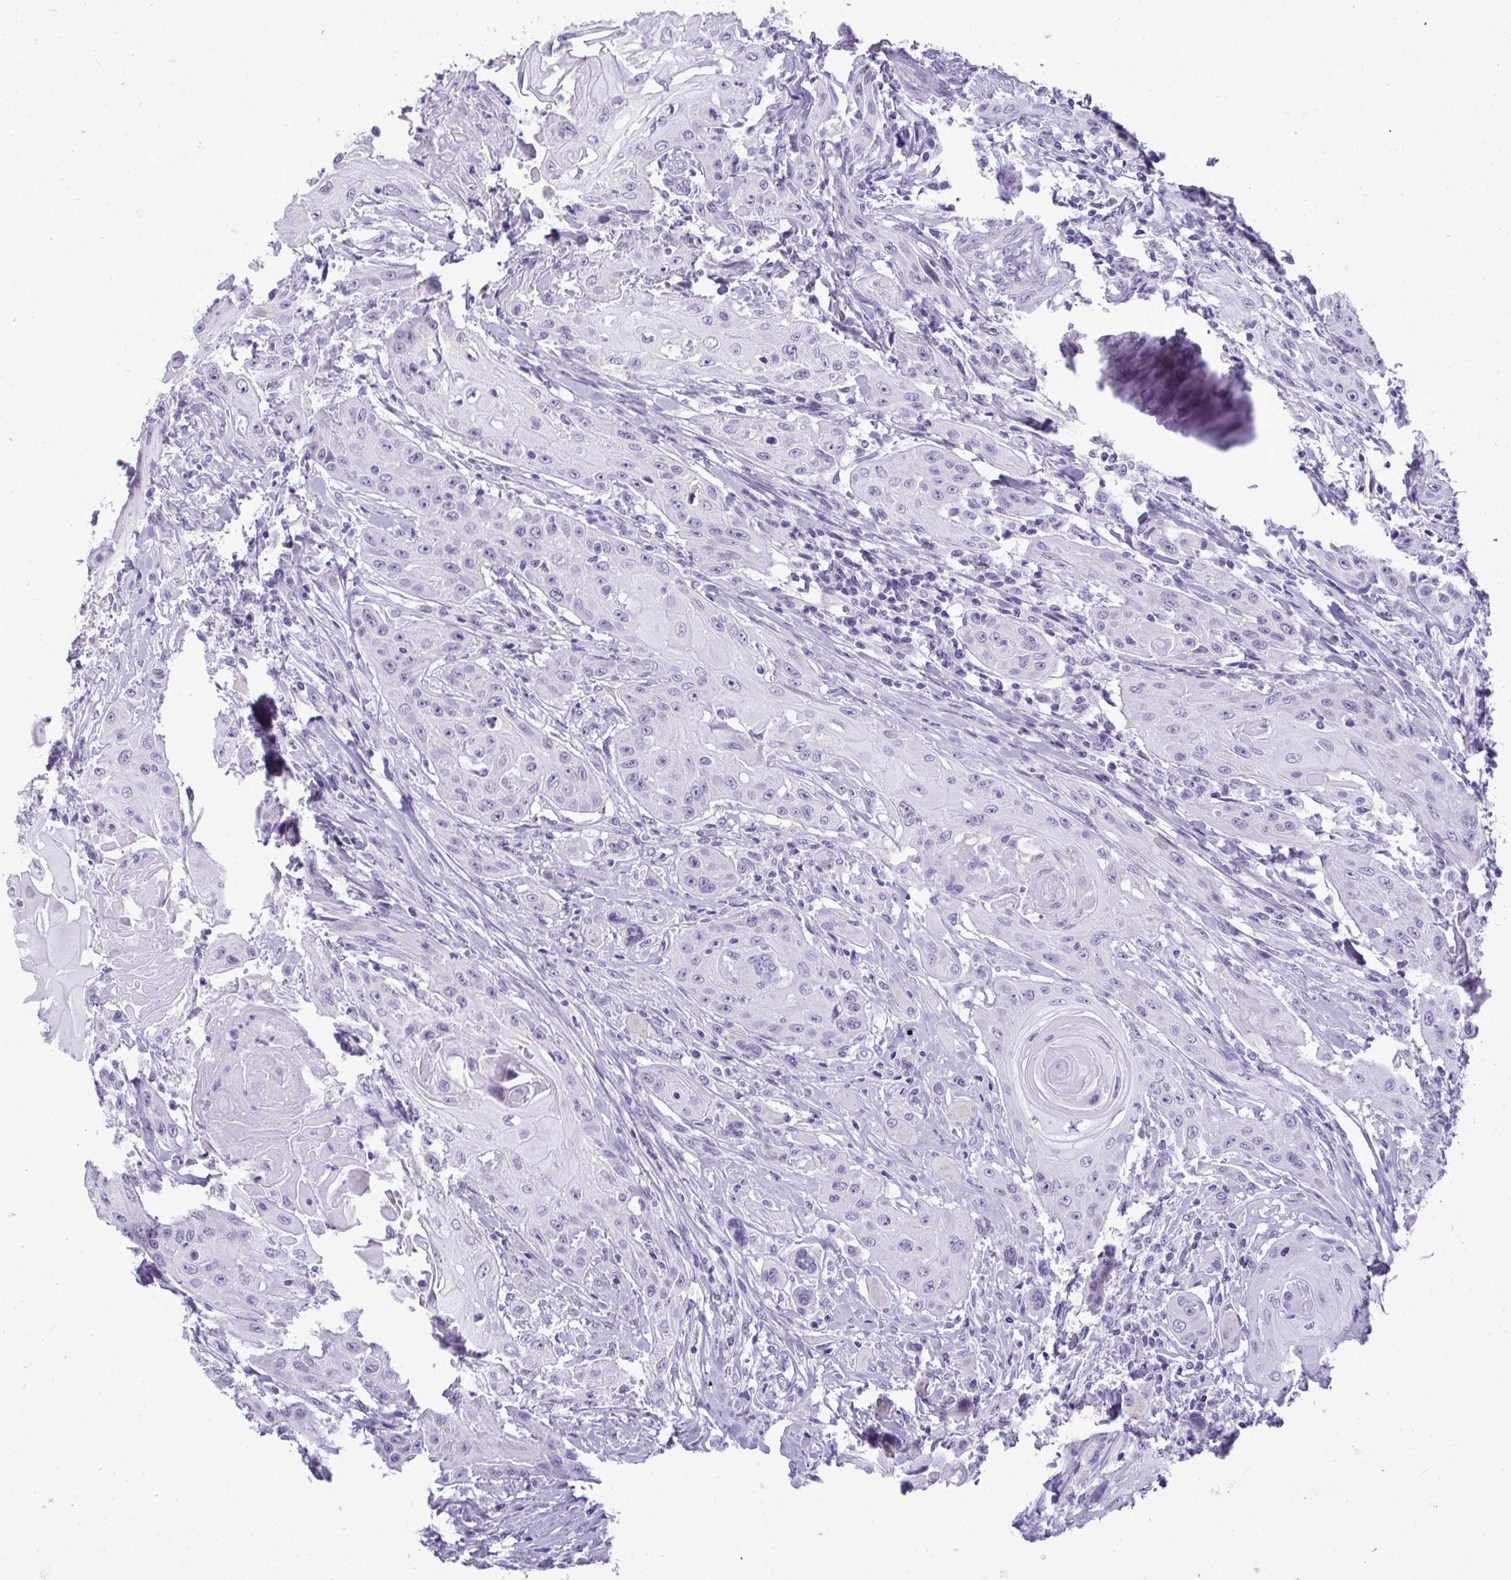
{"staining": {"intensity": "negative", "quantity": "none", "location": "none"}, "tissue": "head and neck cancer", "cell_type": "Tumor cells", "image_type": "cancer", "snomed": [{"axis": "morphology", "description": "Squamous cell carcinoma, NOS"}, {"axis": "topography", "description": "Oral tissue"}, {"axis": "topography", "description": "Head-Neck"}, {"axis": "topography", "description": "Neck, NOS"}], "caption": "High magnification brightfield microscopy of head and neck squamous cell carcinoma stained with DAB (brown) and counterstained with hematoxylin (blue): tumor cells show no significant expression.", "gene": "PRM2", "patient": {"sex": "female", "age": 55}}